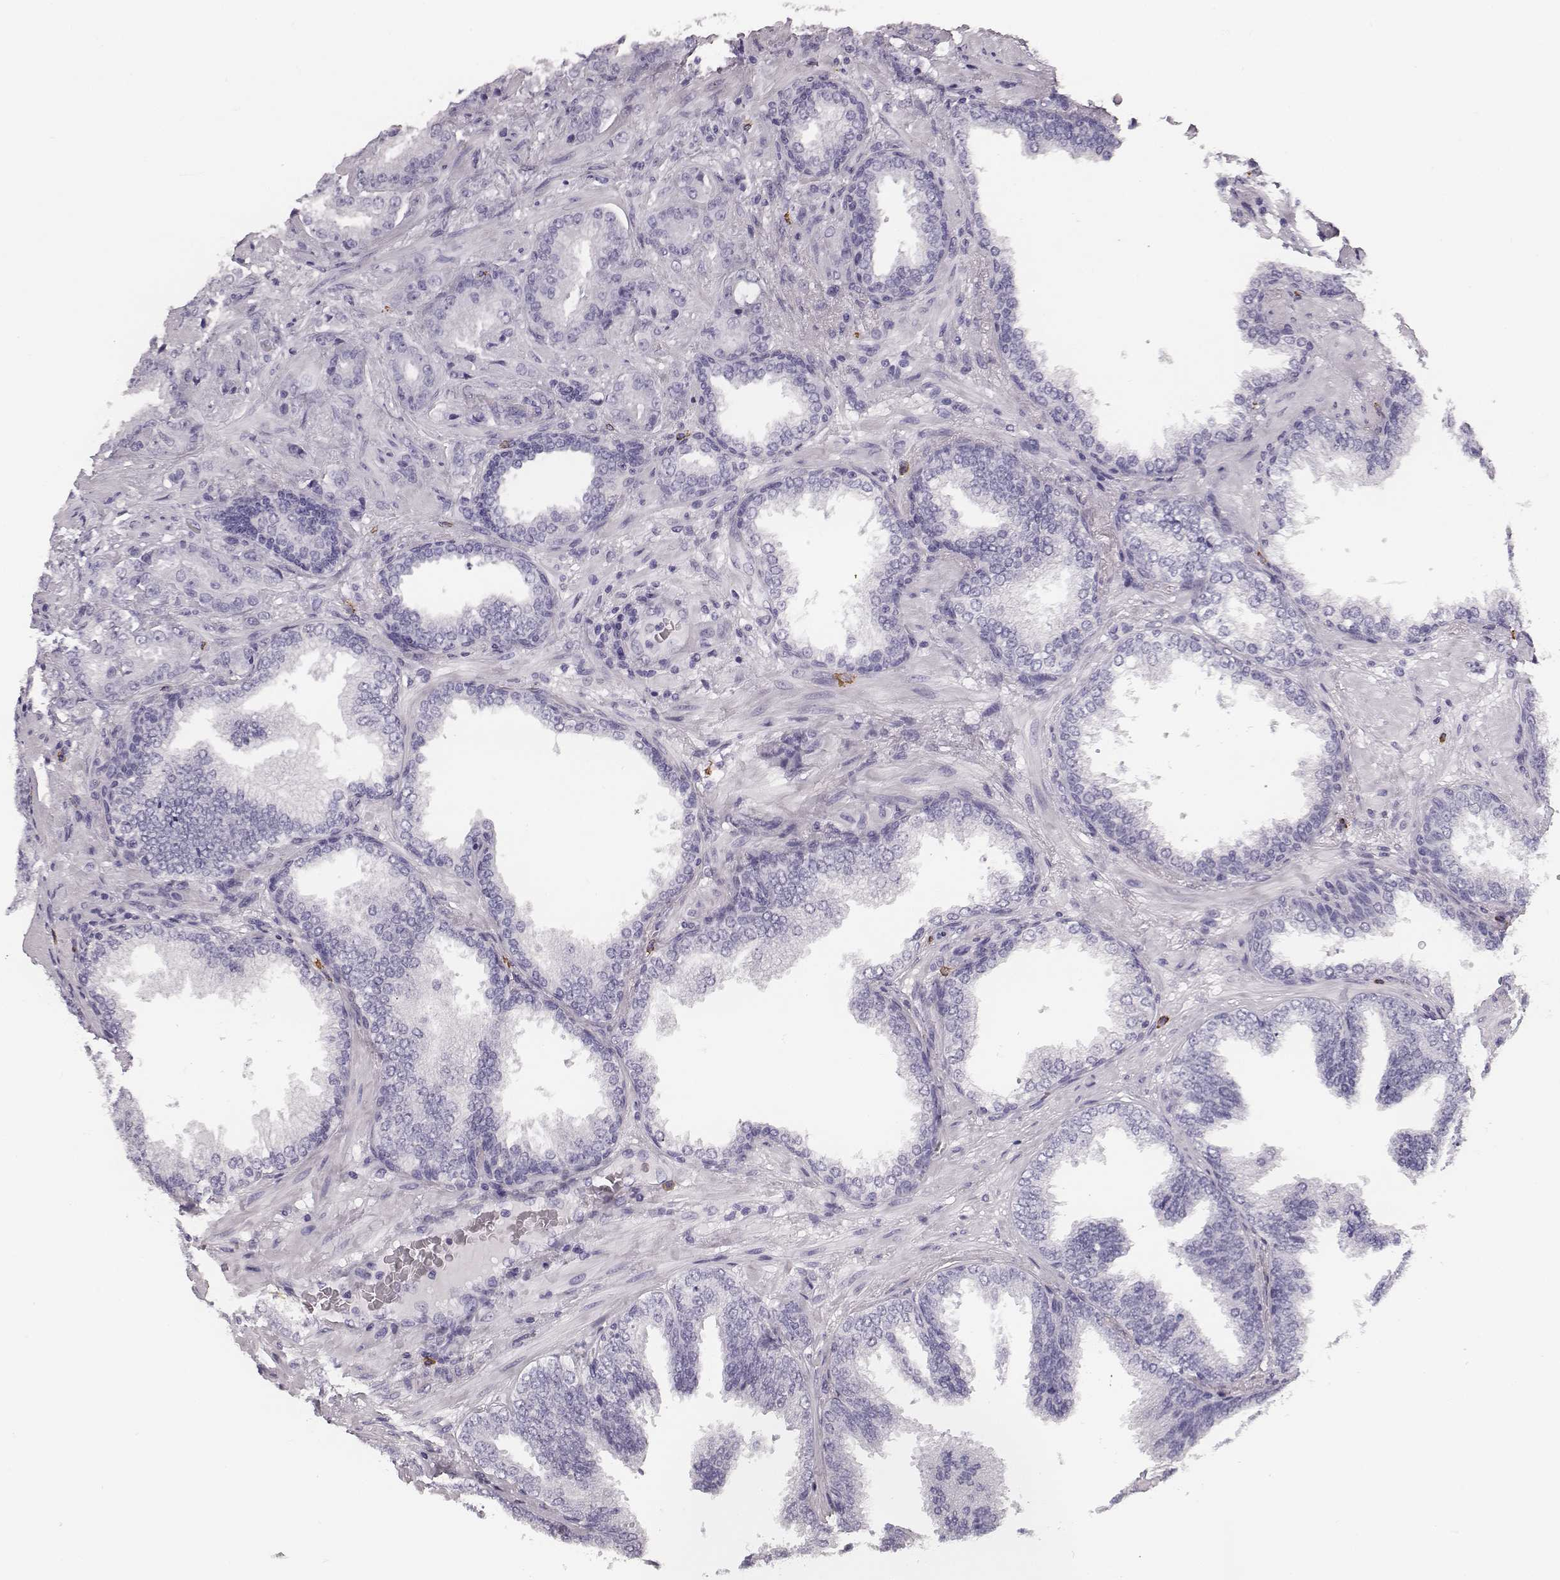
{"staining": {"intensity": "negative", "quantity": "none", "location": "none"}, "tissue": "prostate cancer", "cell_type": "Tumor cells", "image_type": "cancer", "snomed": [{"axis": "morphology", "description": "Adenocarcinoma, Low grade"}, {"axis": "topography", "description": "Prostate"}], "caption": "Immunohistochemistry (IHC) photomicrograph of human adenocarcinoma (low-grade) (prostate) stained for a protein (brown), which displays no staining in tumor cells.", "gene": "NPTXR", "patient": {"sex": "male", "age": 68}}